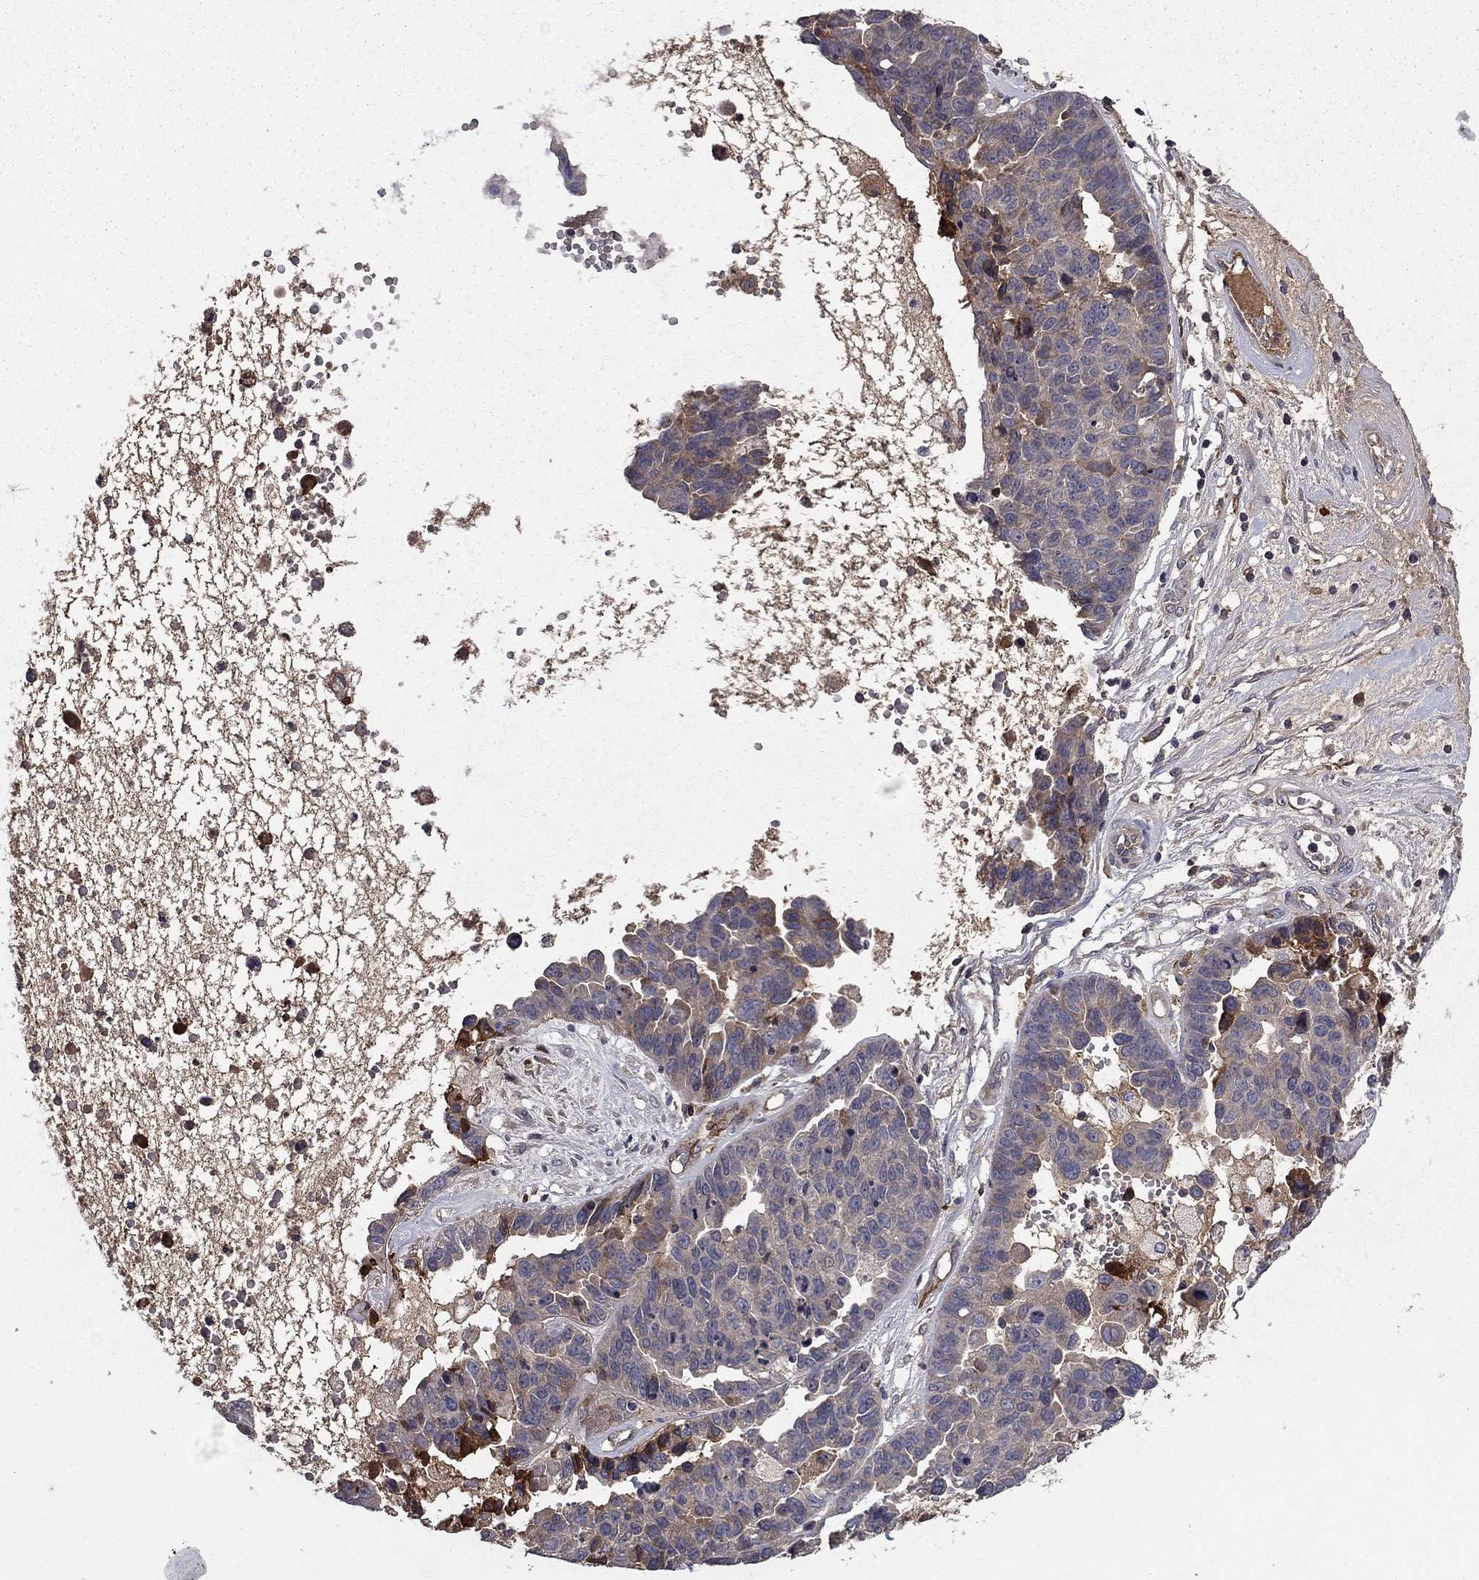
{"staining": {"intensity": "weak", "quantity": "<25%", "location": "cytoplasmic/membranous"}, "tissue": "ovarian cancer", "cell_type": "Tumor cells", "image_type": "cancer", "snomed": [{"axis": "morphology", "description": "Cystadenocarcinoma, serous, NOS"}, {"axis": "topography", "description": "Ovary"}], "caption": "Immunohistochemical staining of human ovarian cancer (serous cystadenocarcinoma) demonstrates no significant positivity in tumor cells.", "gene": "PROS1", "patient": {"sex": "female", "age": 87}}